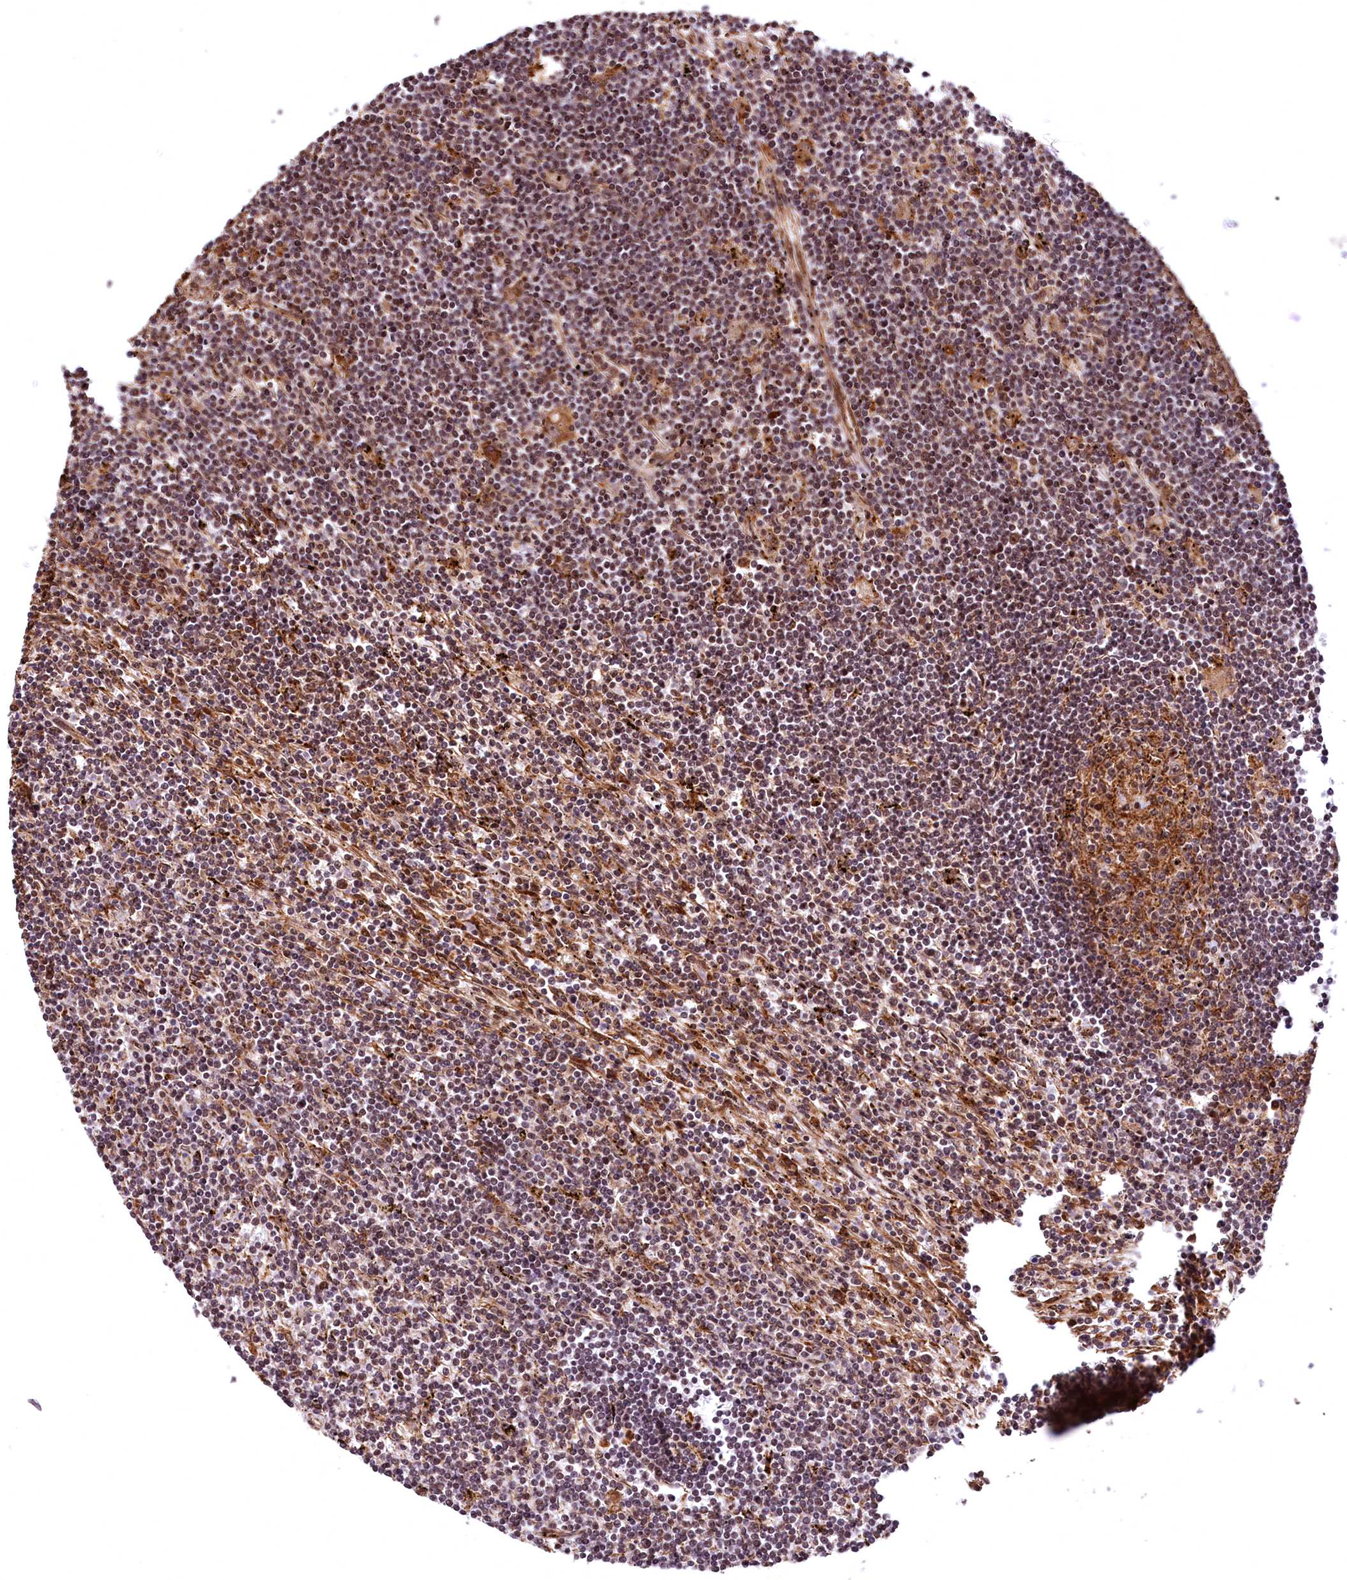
{"staining": {"intensity": "moderate", "quantity": "25%-75%", "location": "cytoplasmic/membranous,nuclear"}, "tissue": "lymphoma", "cell_type": "Tumor cells", "image_type": "cancer", "snomed": [{"axis": "morphology", "description": "Malignant lymphoma, non-Hodgkin's type, Low grade"}, {"axis": "topography", "description": "Spleen"}], "caption": "Low-grade malignant lymphoma, non-Hodgkin's type stained with IHC demonstrates moderate cytoplasmic/membranous and nuclear expression in about 25%-75% of tumor cells.", "gene": "PDS5B", "patient": {"sex": "male", "age": 76}}